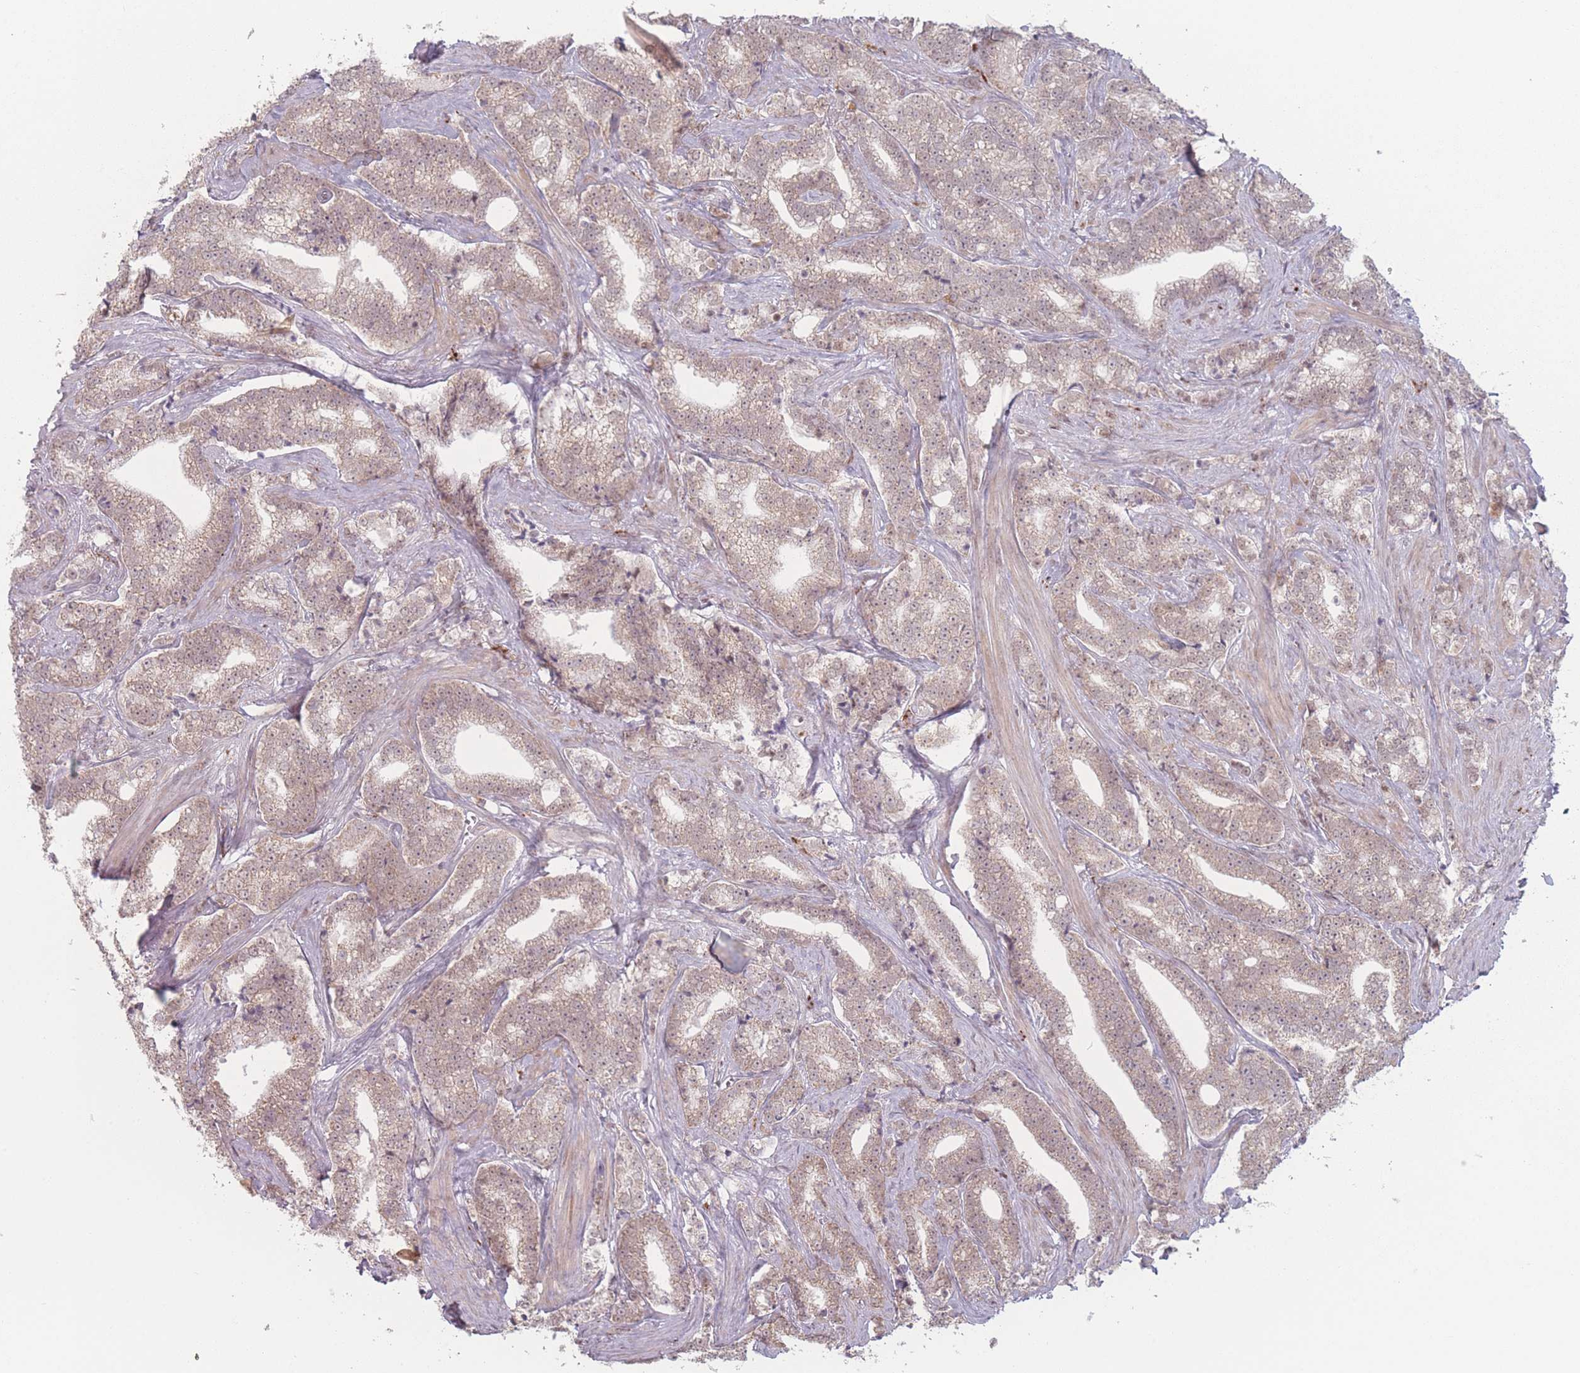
{"staining": {"intensity": "weak", "quantity": ">75%", "location": "cytoplasmic/membranous,nuclear"}, "tissue": "prostate cancer", "cell_type": "Tumor cells", "image_type": "cancer", "snomed": [{"axis": "morphology", "description": "Adenocarcinoma, High grade"}, {"axis": "topography", "description": "Prostate"}], "caption": "A brown stain shows weak cytoplasmic/membranous and nuclear staining of a protein in human prostate cancer tumor cells.", "gene": "OR10C1", "patient": {"sex": "male", "age": 67}}